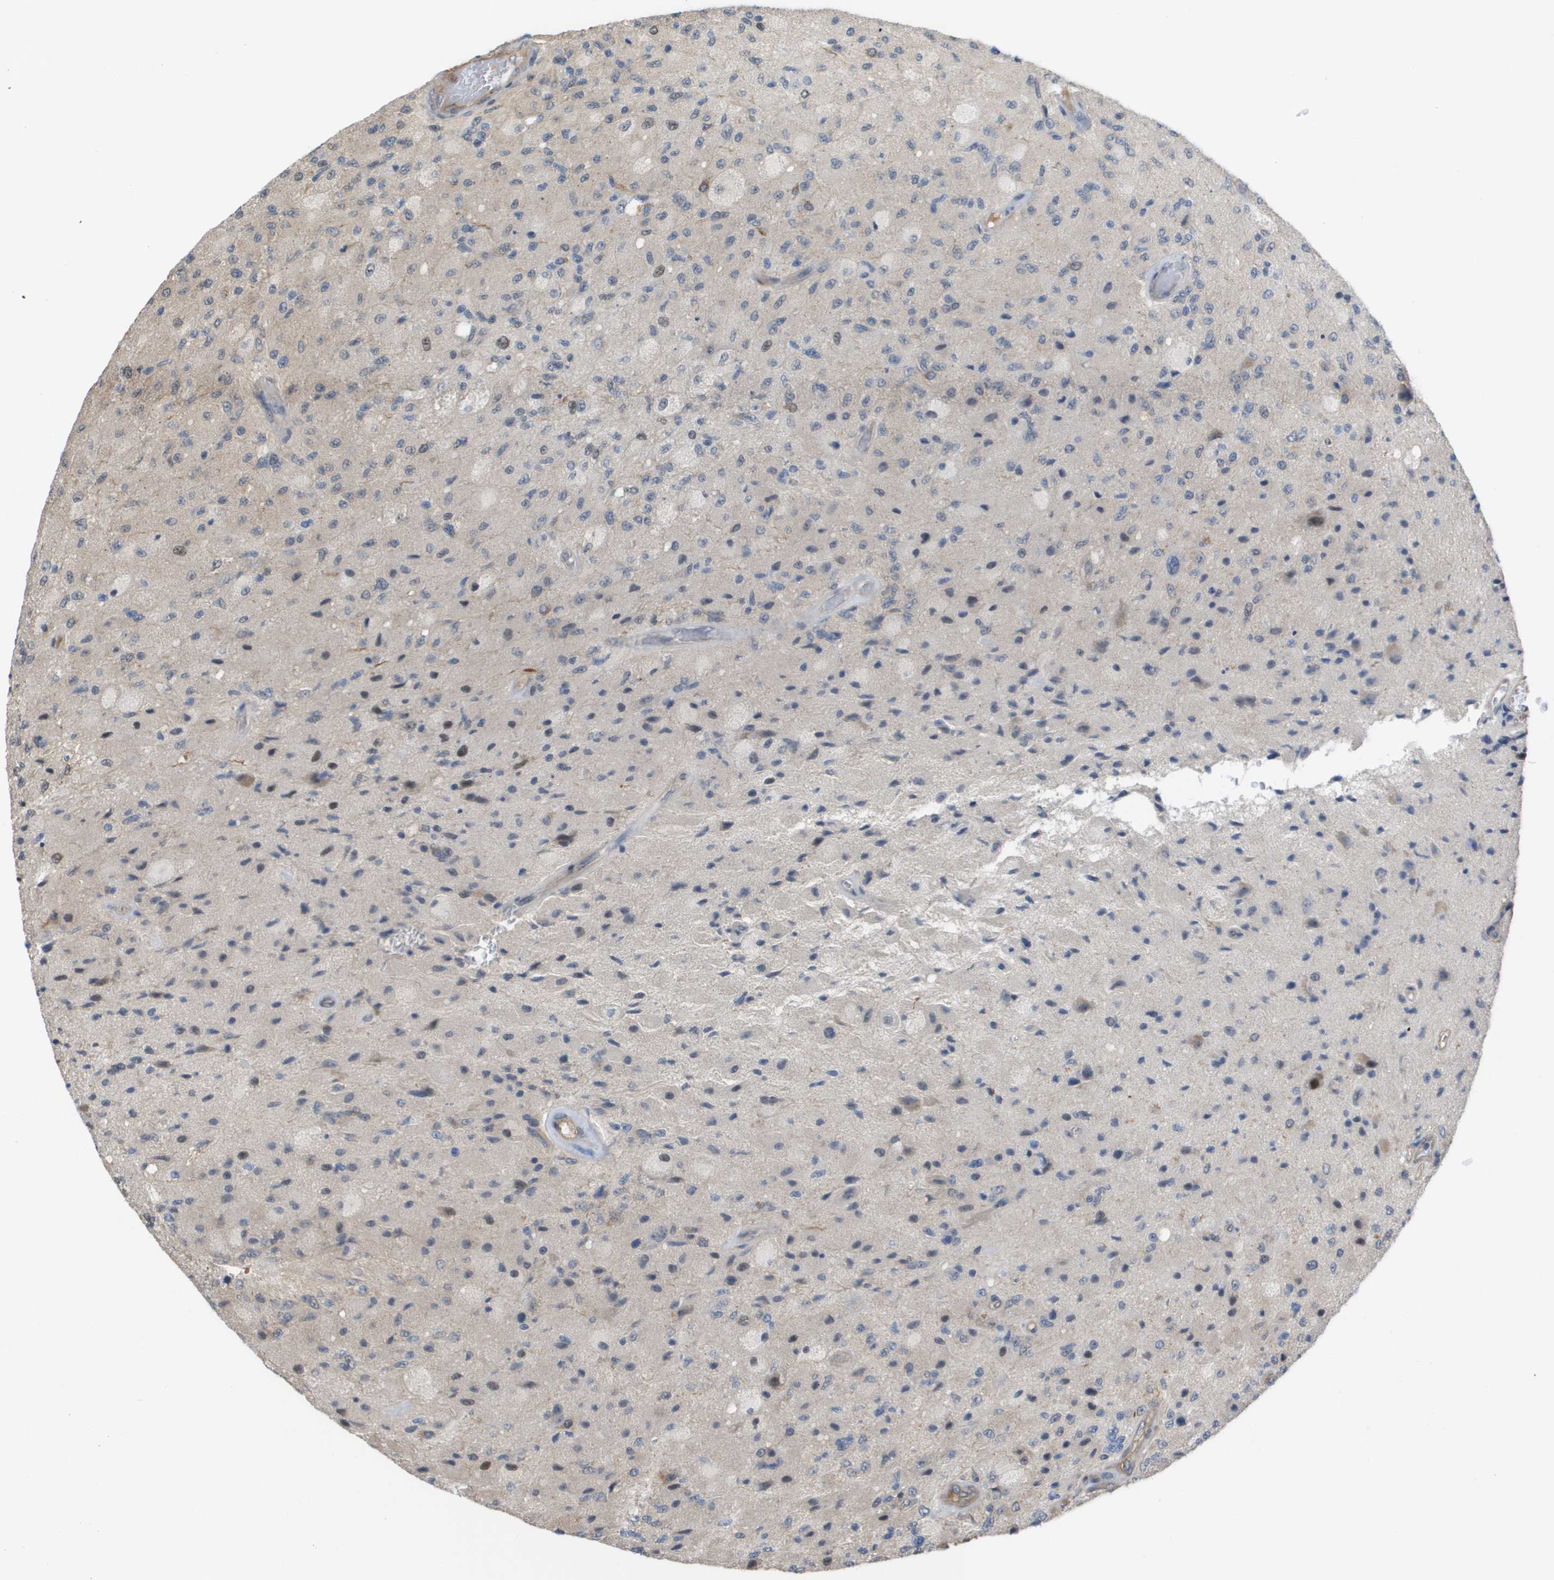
{"staining": {"intensity": "negative", "quantity": "none", "location": "none"}, "tissue": "glioma", "cell_type": "Tumor cells", "image_type": "cancer", "snomed": [{"axis": "morphology", "description": "Normal tissue, NOS"}, {"axis": "morphology", "description": "Glioma, malignant, High grade"}, {"axis": "topography", "description": "Cerebral cortex"}], "caption": "Tumor cells are negative for brown protein staining in glioma.", "gene": "RNF112", "patient": {"sex": "male", "age": 77}}